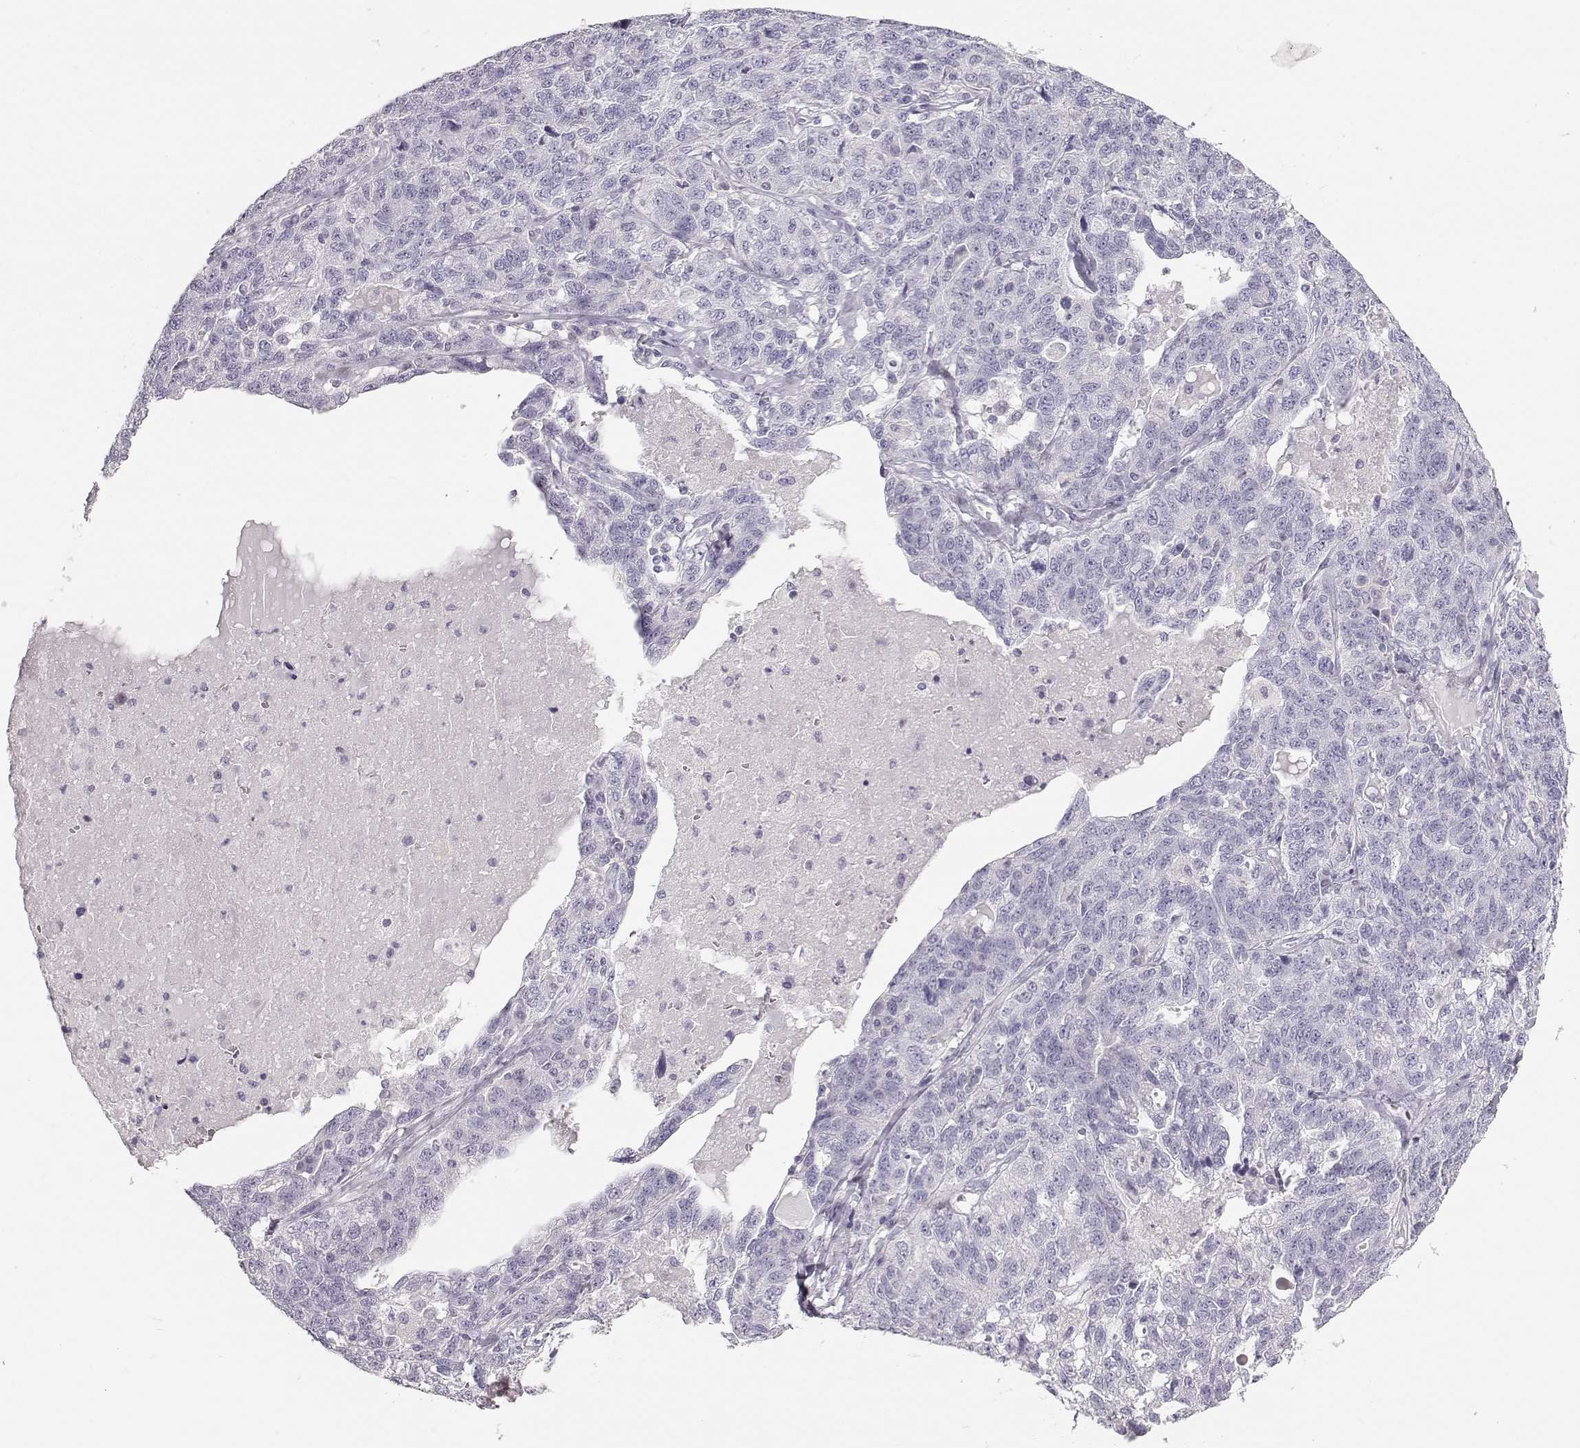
{"staining": {"intensity": "negative", "quantity": "none", "location": "none"}, "tissue": "ovarian cancer", "cell_type": "Tumor cells", "image_type": "cancer", "snomed": [{"axis": "morphology", "description": "Cystadenocarcinoma, serous, NOS"}, {"axis": "topography", "description": "Ovary"}], "caption": "A photomicrograph of human serous cystadenocarcinoma (ovarian) is negative for staining in tumor cells. The staining was performed using DAB (3,3'-diaminobenzidine) to visualize the protein expression in brown, while the nuclei were stained in blue with hematoxylin (Magnification: 20x).", "gene": "LEPR", "patient": {"sex": "female", "age": 71}}